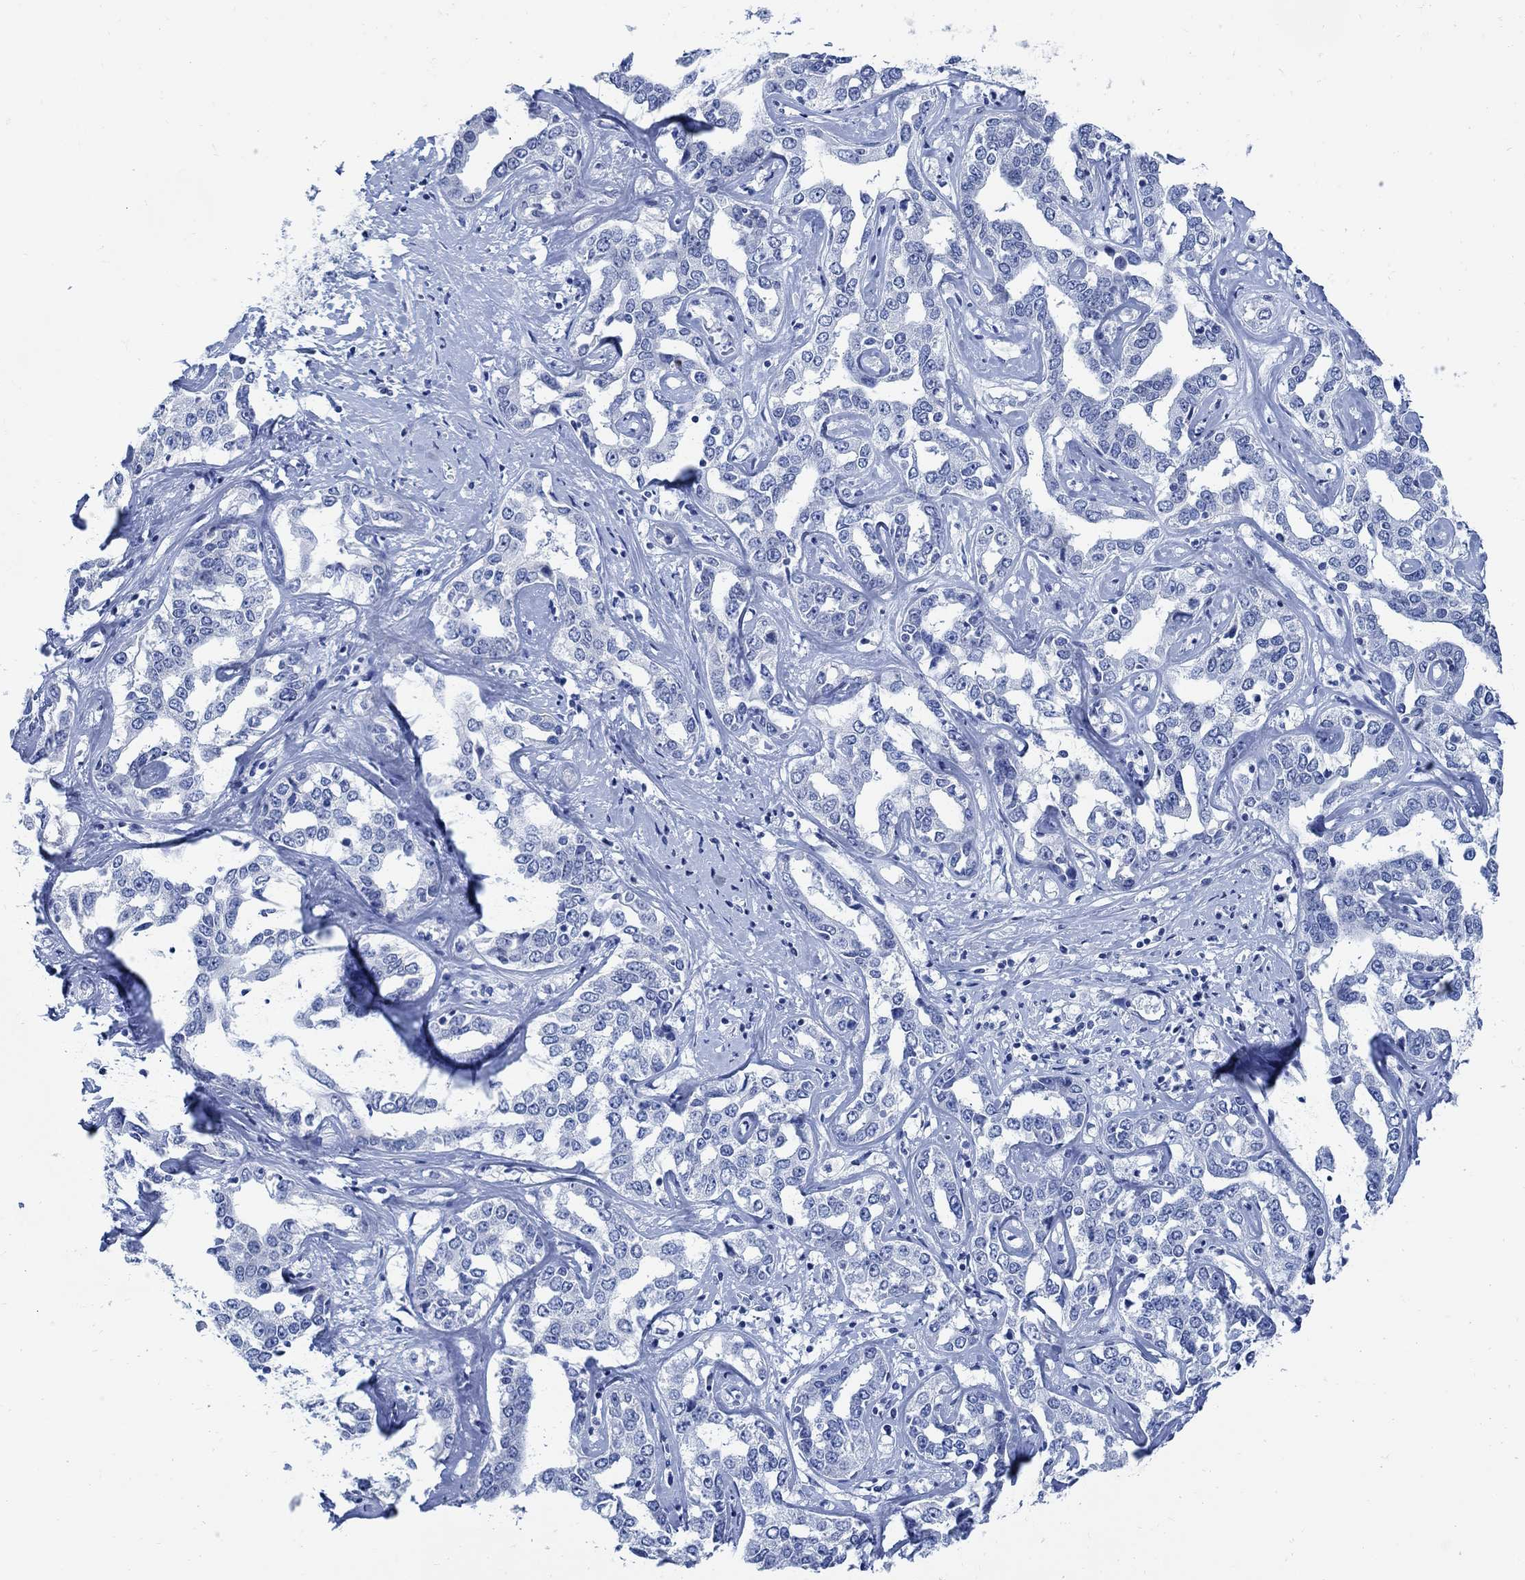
{"staining": {"intensity": "negative", "quantity": "none", "location": "none"}, "tissue": "liver cancer", "cell_type": "Tumor cells", "image_type": "cancer", "snomed": [{"axis": "morphology", "description": "Cholangiocarcinoma"}, {"axis": "topography", "description": "Liver"}], "caption": "This is an IHC photomicrograph of human liver cholangiocarcinoma. There is no positivity in tumor cells.", "gene": "CAMK2N1", "patient": {"sex": "male", "age": 59}}